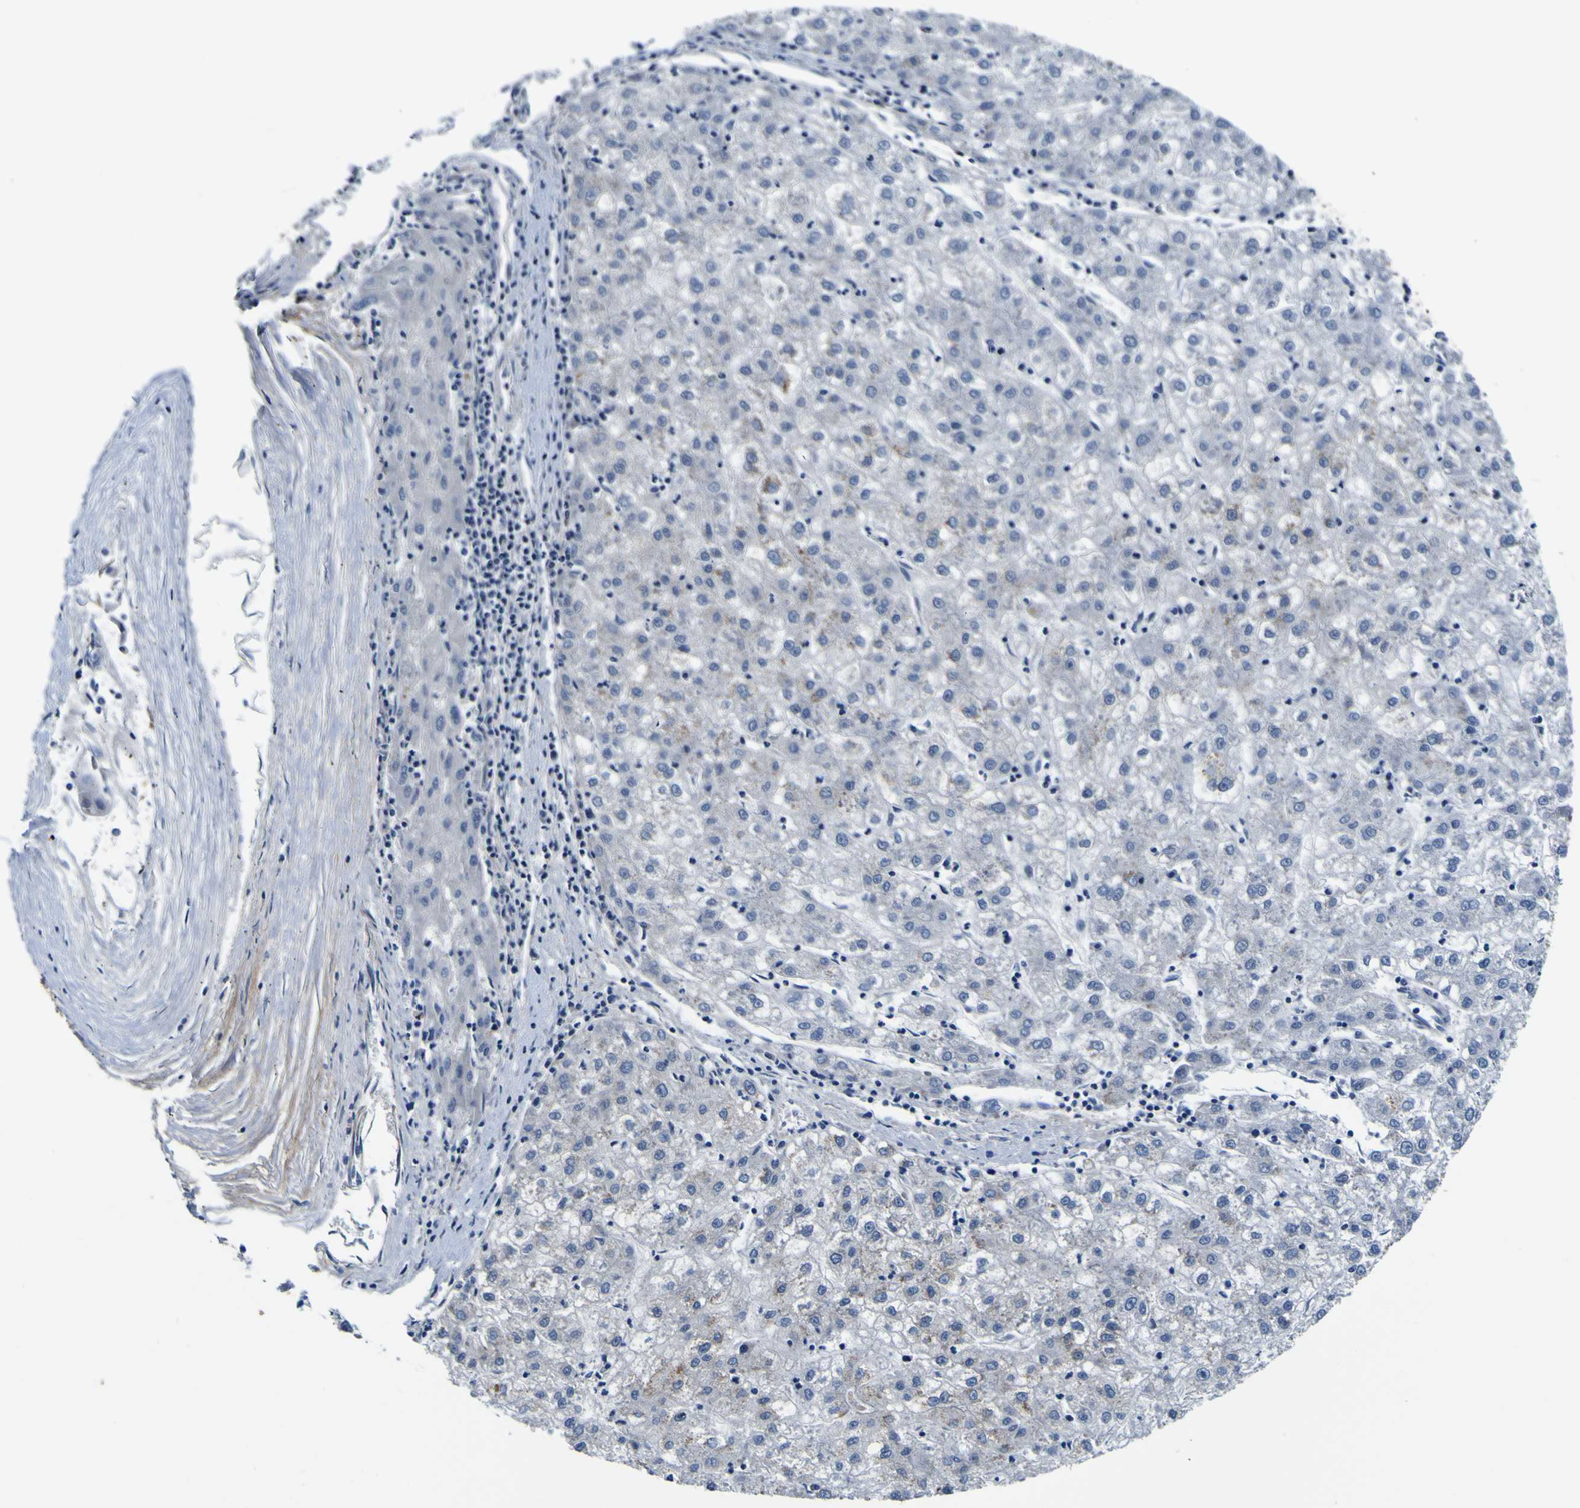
{"staining": {"intensity": "negative", "quantity": "none", "location": "none"}, "tissue": "liver cancer", "cell_type": "Tumor cells", "image_type": "cancer", "snomed": [{"axis": "morphology", "description": "Carcinoma, Hepatocellular, NOS"}, {"axis": "topography", "description": "Liver"}], "caption": "Photomicrograph shows no protein staining in tumor cells of hepatocellular carcinoma (liver) tissue. (DAB (3,3'-diaminobenzidine) IHC visualized using brightfield microscopy, high magnification).", "gene": "POSTN", "patient": {"sex": "male", "age": 72}}